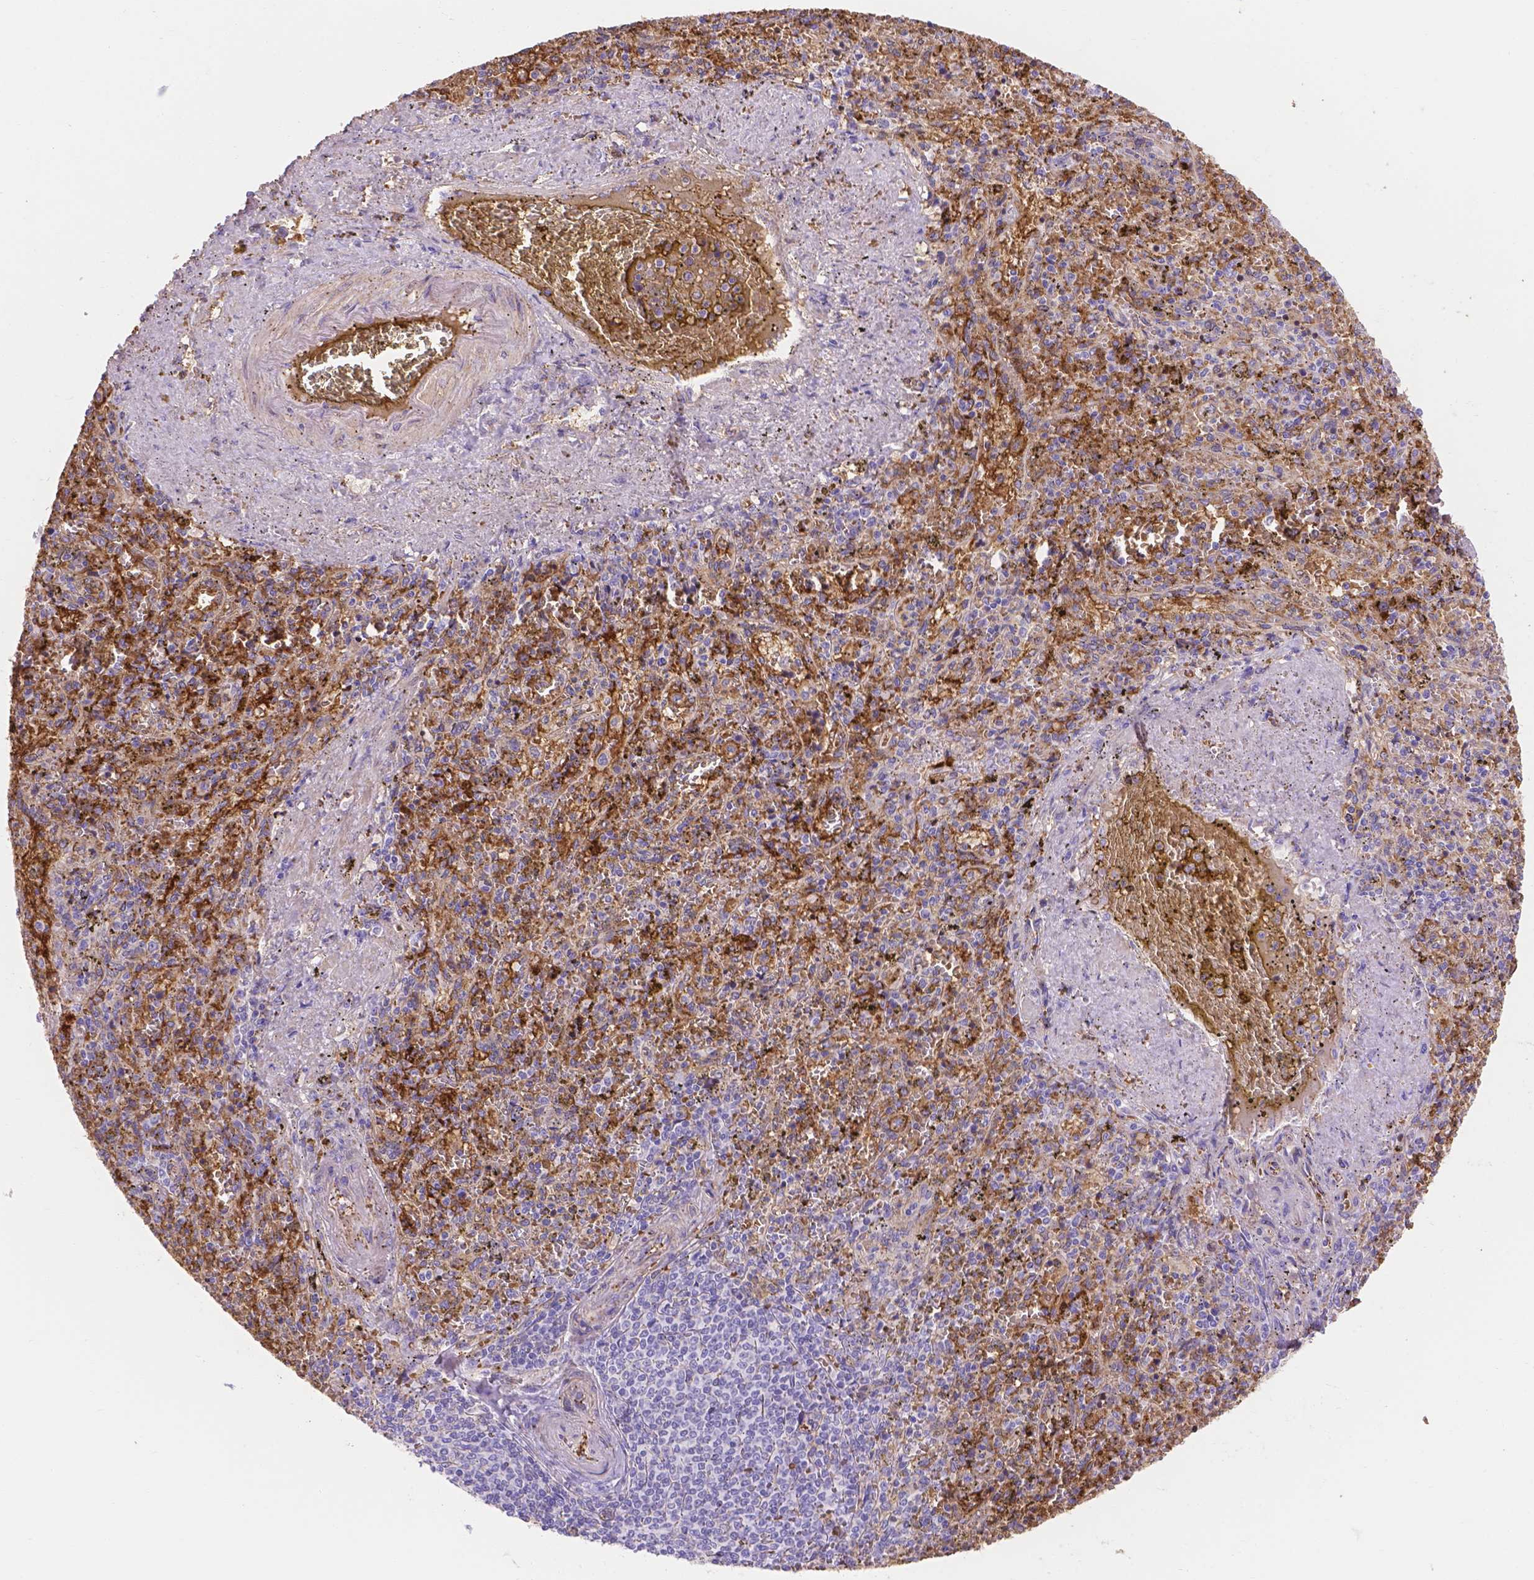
{"staining": {"intensity": "negative", "quantity": "none", "location": "none"}, "tissue": "spleen", "cell_type": "Cells in red pulp", "image_type": "normal", "snomed": [{"axis": "morphology", "description": "Normal tissue, NOS"}, {"axis": "topography", "description": "Spleen"}], "caption": "A high-resolution micrograph shows immunohistochemistry (IHC) staining of unremarkable spleen, which reveals no significant positivity in cells in red pulp. (DAB IHC with hematoxylin counter stain).", "gene": "SLC40A1", "patient": {"sex": "female", "age": 50}}